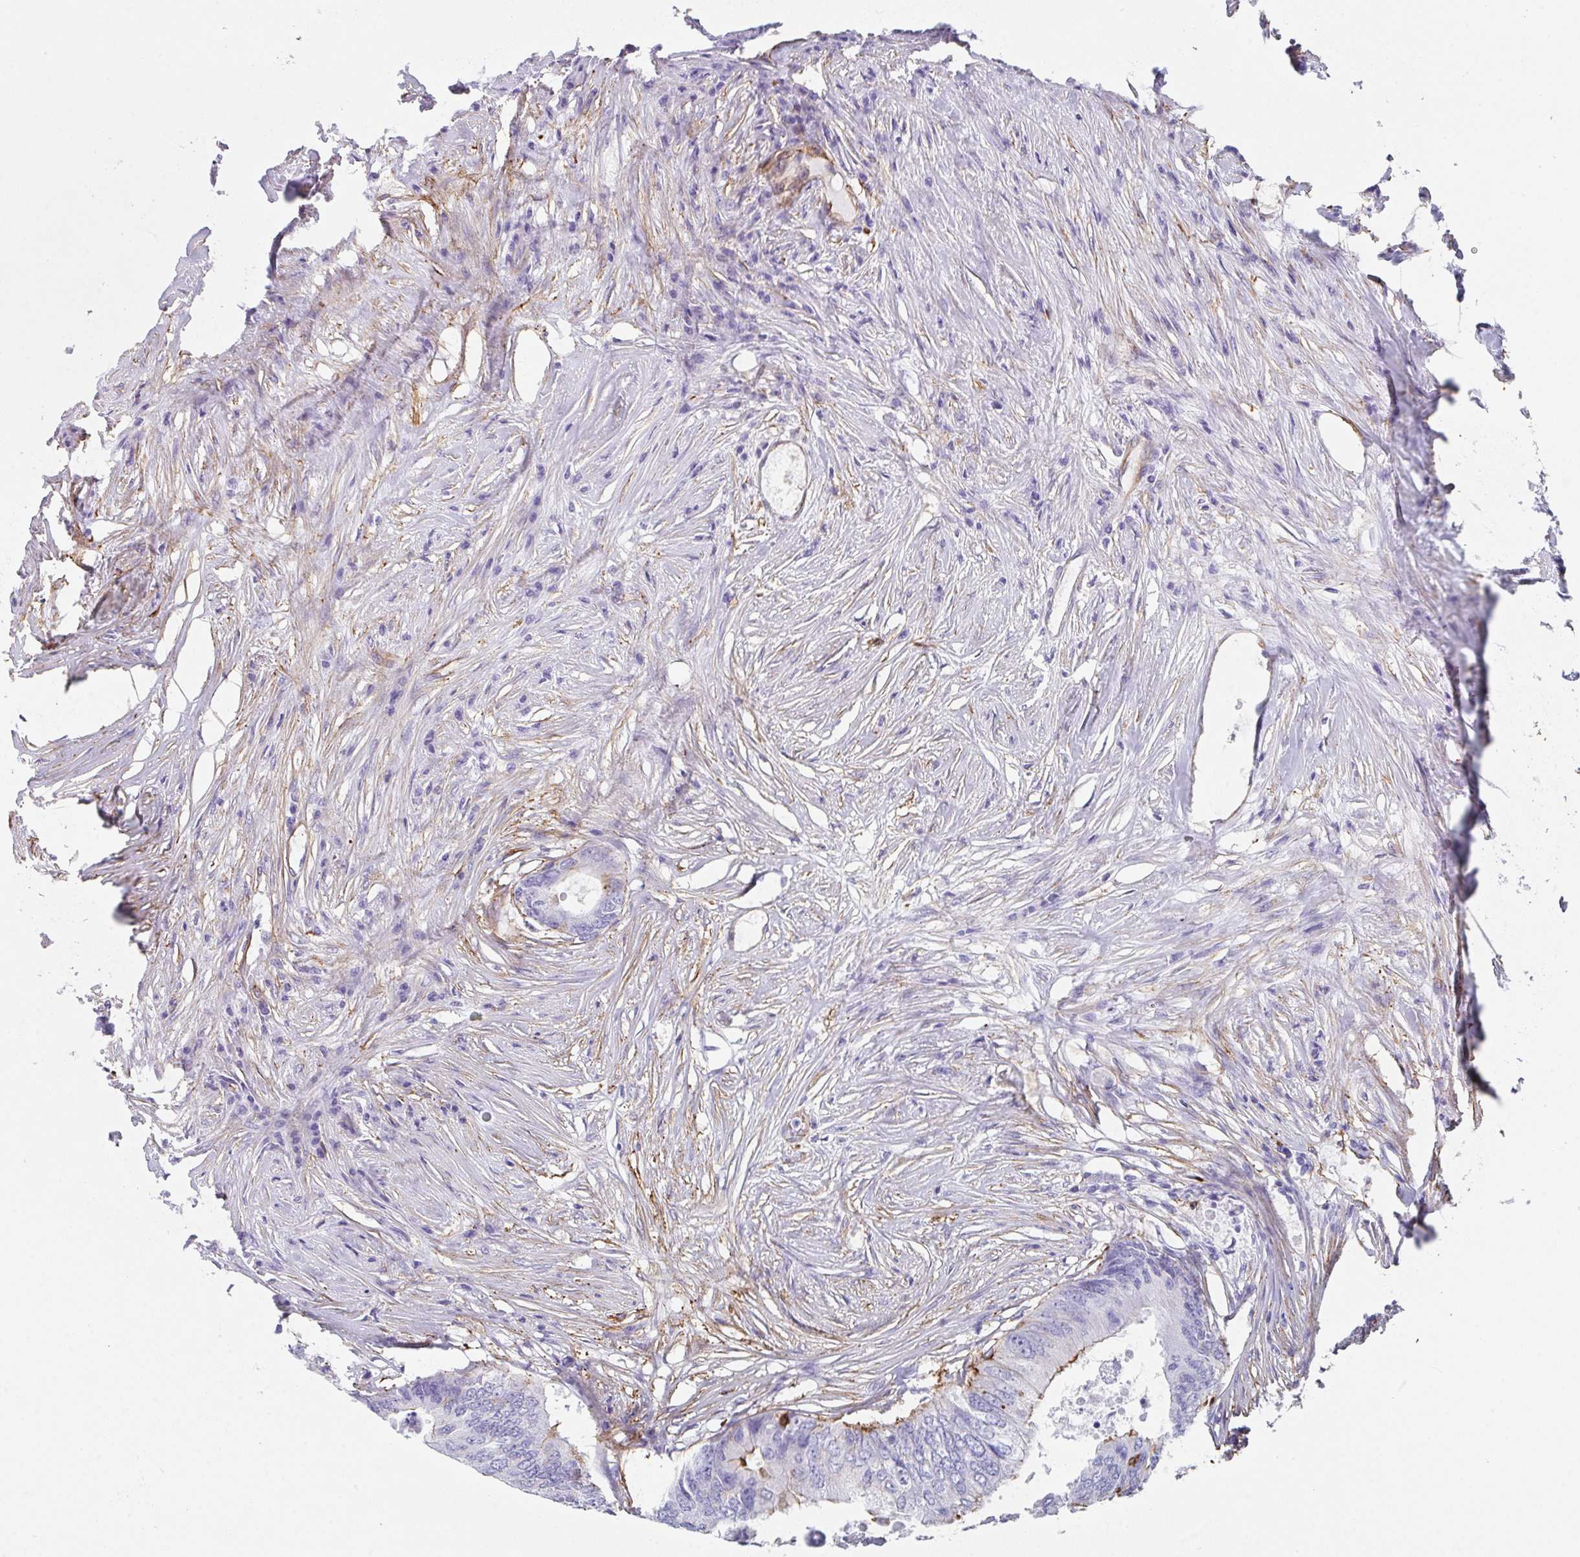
{"staining": {"intensity": "moderate", "quantity": "<25%", "location": "cytoplasmic/membranous"}, "tissue": "colorectal cancer", "cell_type": "Tumor cells", "image_type": "cancer", "snomed": [{"axis": "morphology", "description": "Adenocarcinoma, NOS"}, {"axis": "topography", "description": "Colon"}], "caption": "The immunohistochemical stain shows moderate cytoplasmic/membranous positivity in tumor cells of adenocarcinoma (colorectal) tissue. The staining was performed using DAB (3,3'-diaminobenzidine) to visualize the protein expression in brown, while the nuclei were stained in blue with hematoxylin (Magnification: 20x).", "gene": "DBN1", "patient": {"sex": "male", "age": 71}}